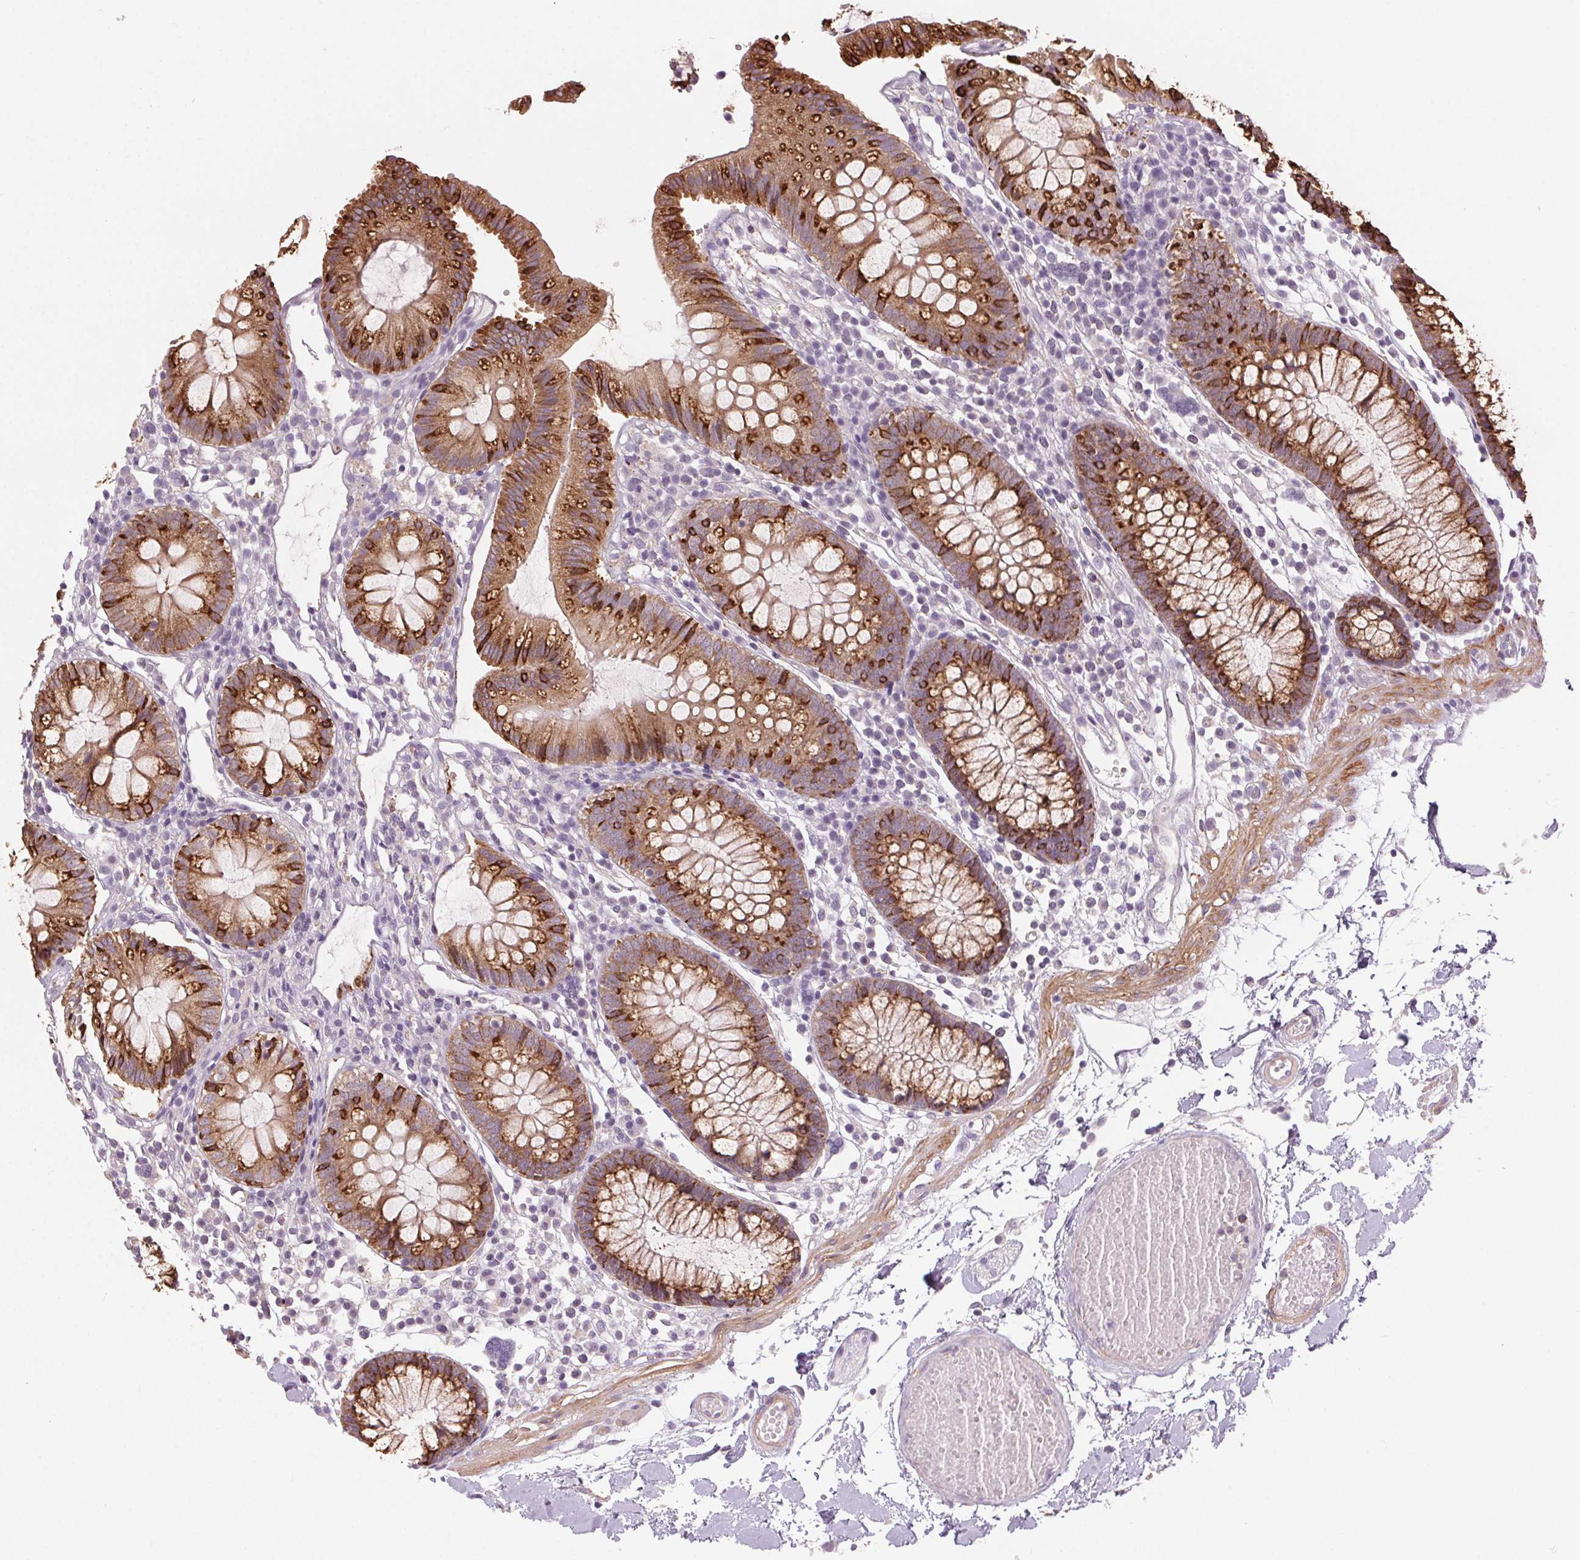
{"staining": {"intensity": "negative", "quantity": "none", "location": "none"}, "tissue": "colon", "cell_type": "Endothelial cells", "image_type": "normal", "snomed": [{"axis": "morphology", "description": "Normal tissue, NOS"}, {"axis": "morphology", "description": "Adenocarcinoma, NOS"}, {"axis": "topography", "description": "Colon"}], "caption": "Endothelial cells are negative for protein expression in benign human colon. (Stains: DAB immunohistochemistry with hematoxylin counter stain, Microscopy: brightfield microscopy at high magnification).", "gene": "HHLA2", "patient": {"sex": "male", "age": 83}}